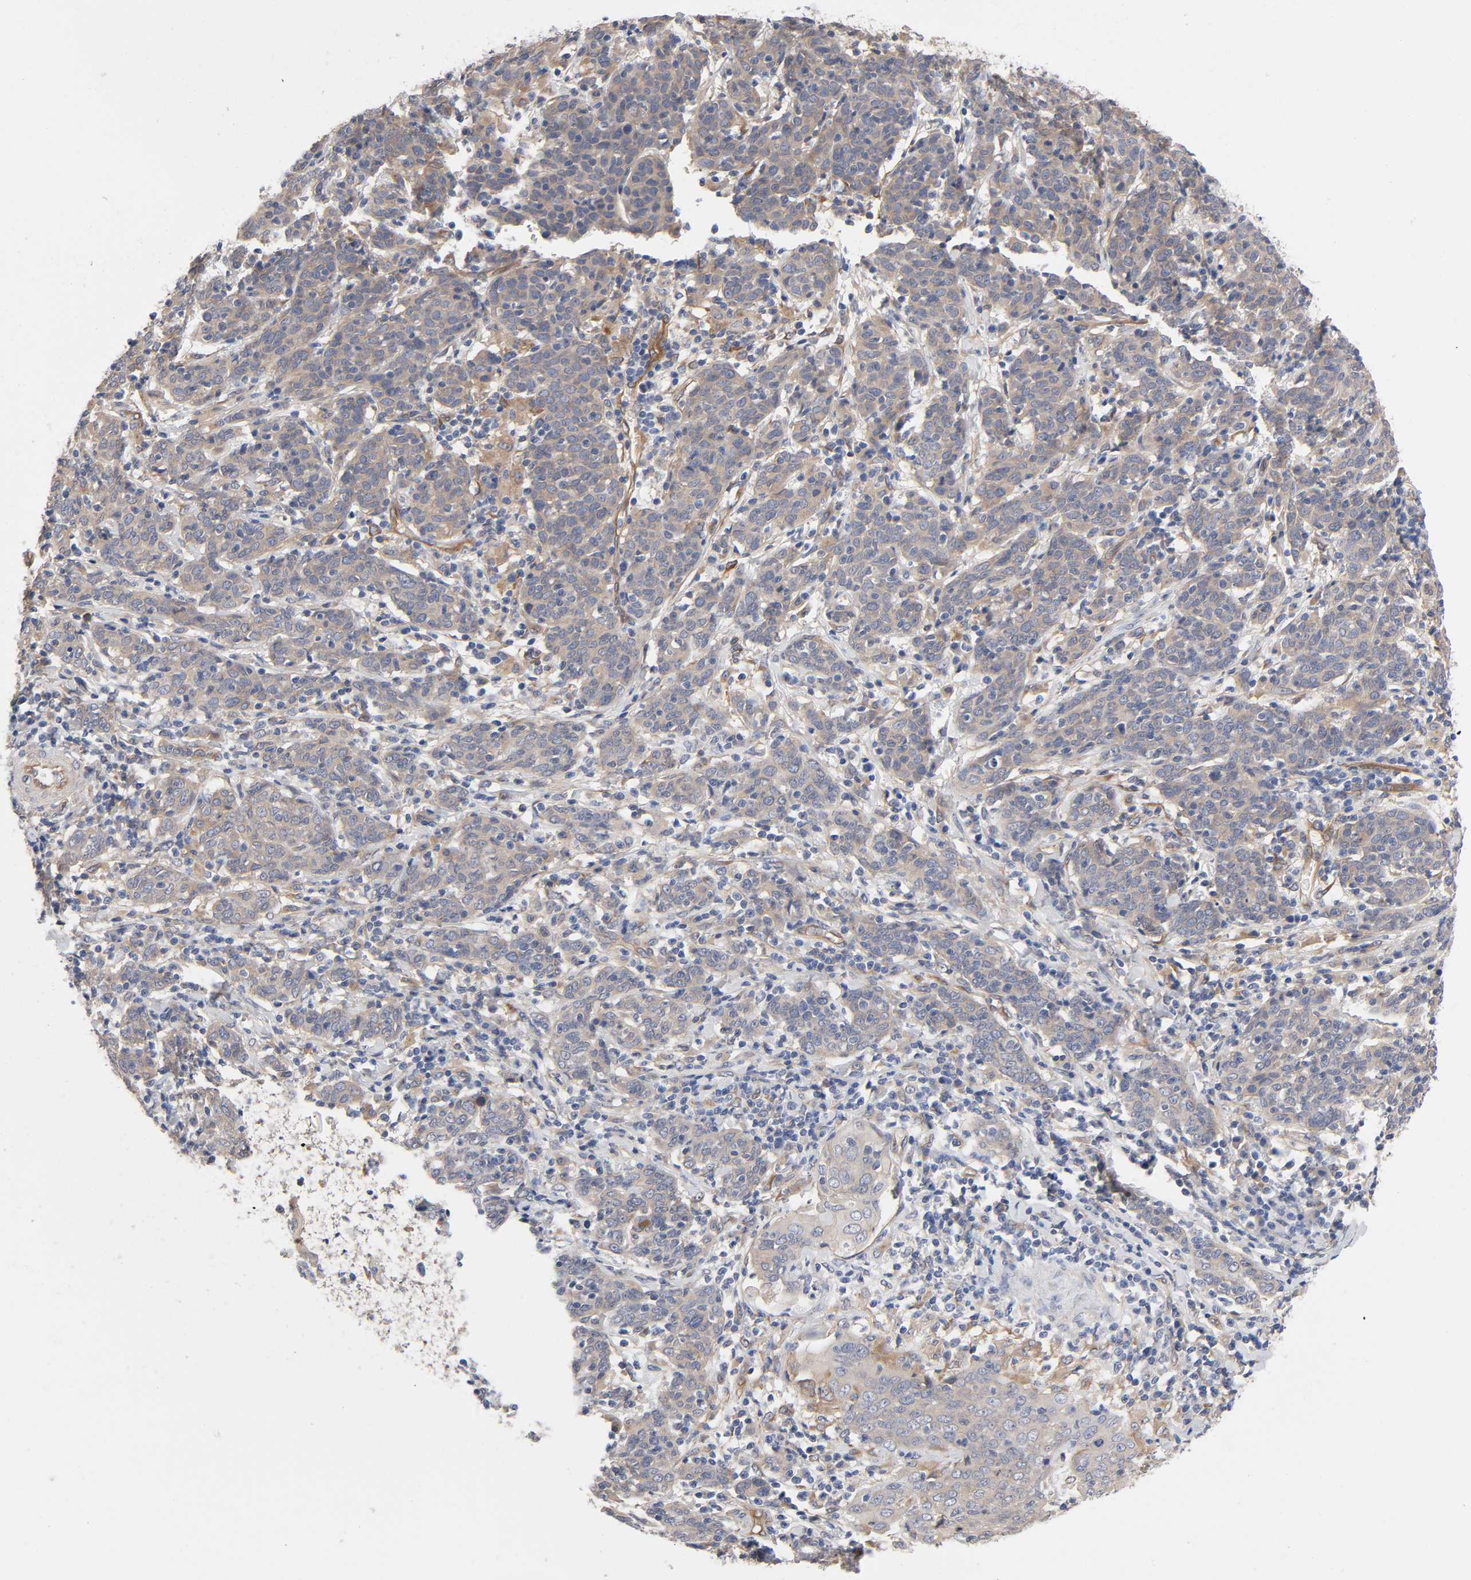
{"staining": {"intensity": "negative", "quantity": "none", "location": "none"}, "tissue": "cervical cancer", "cell_type": "Tumor cells", "image_type": "cancer", "snomed": [{"axis": "morphology", "description": "Normal tissue, NOS"}, {"axis": "morphology", "description": "Squamous cell carcinoma, NOS"}, {"axis": "topography", "description": "Cervix"}], "caption": "Immunohistochemical staining of human squamous cell carcinoma (cervical) exhibits no significant positivity in tumor cells. (DAB immunohistochemistry visualized using brightfield microscopy, high magnification).", "gene": "RAB13", "patient": {"sex": "female", "age": 67}}